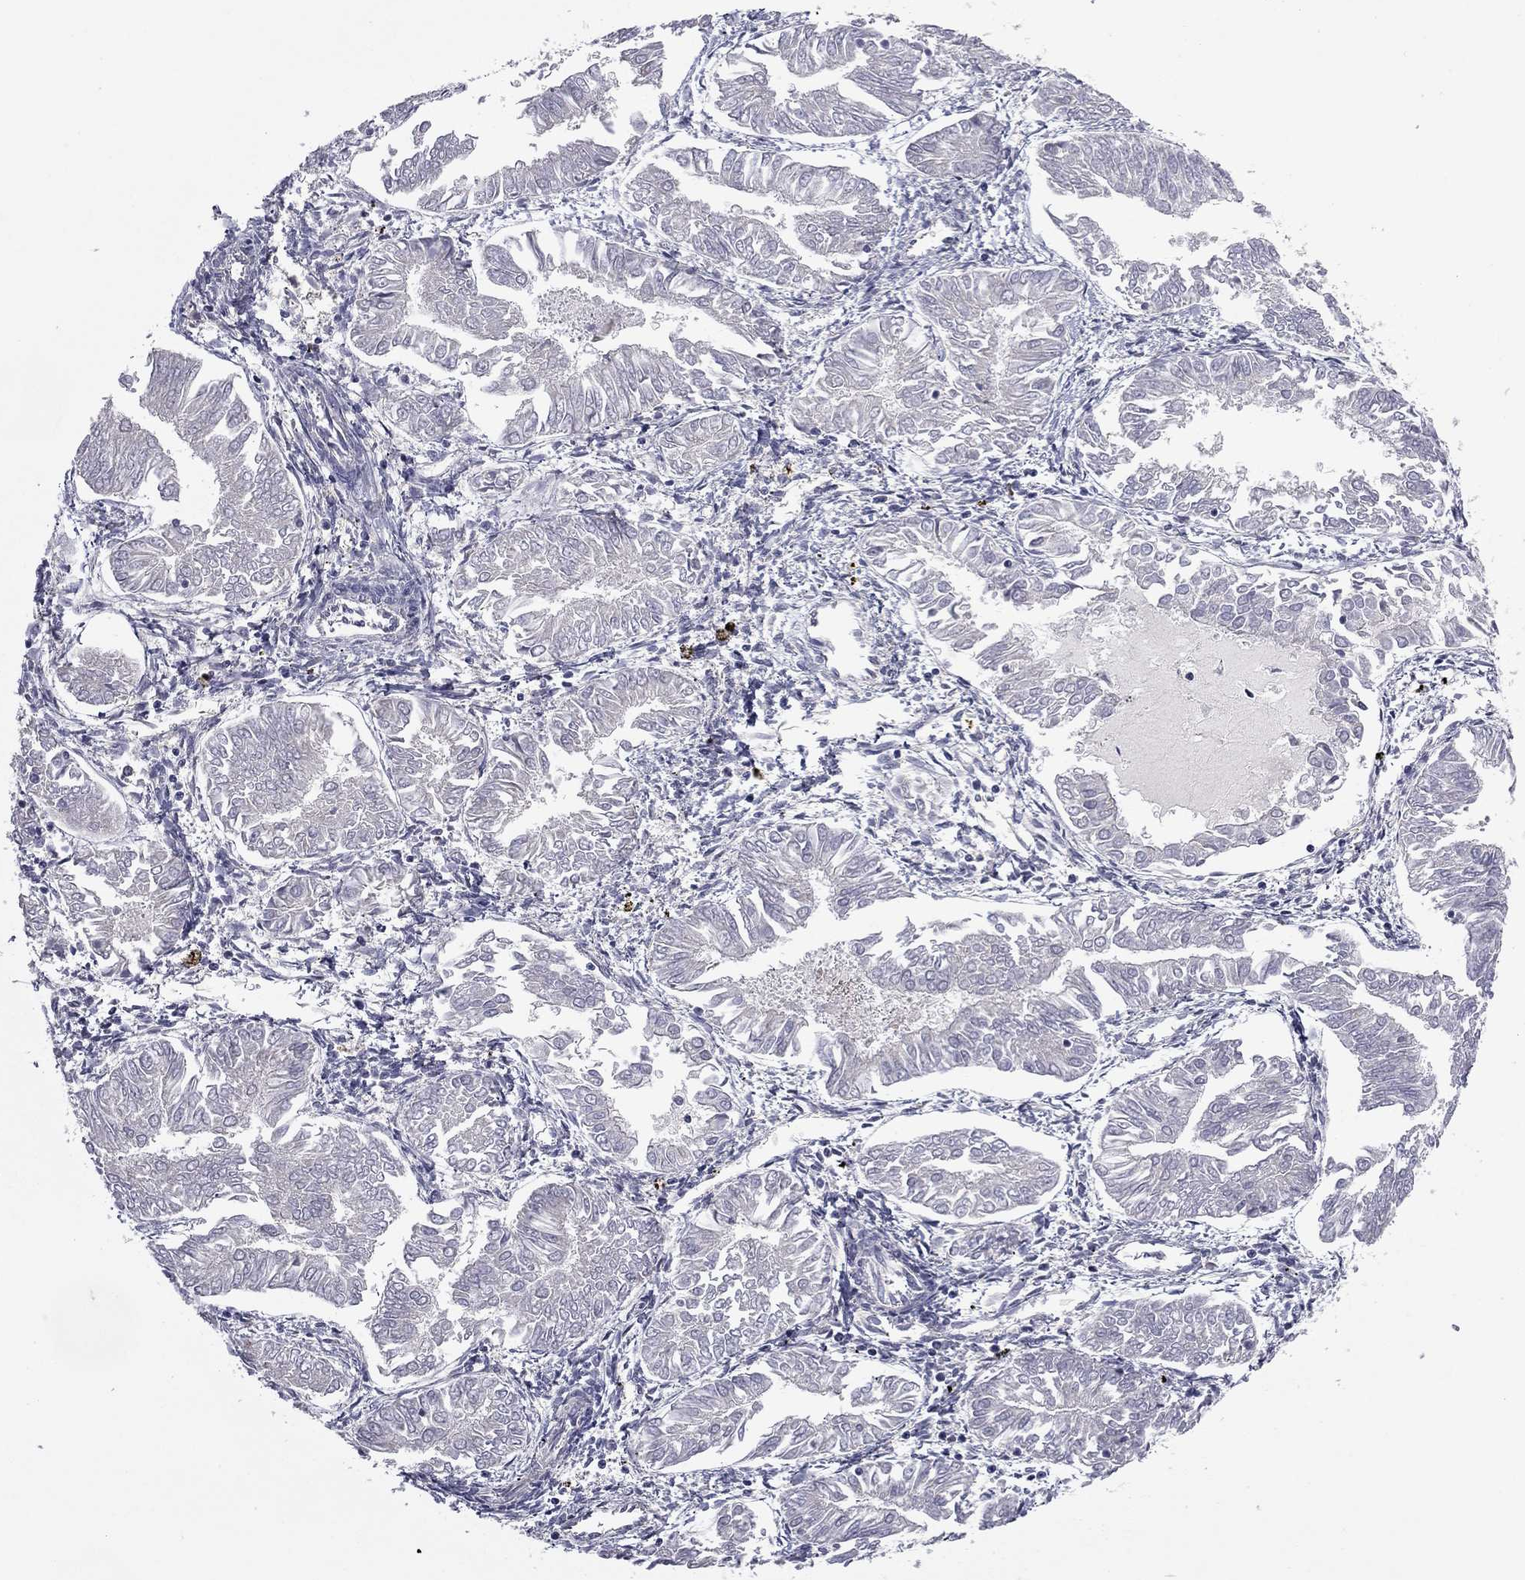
{"staining": {"intensity": "negative", "quantity": "none", "location": "none"}, "tissue": "endometrial cancer", "cell_type": "Tumor cells", "image_type": "cancer", "snomed": [{"axis": "morphology", "description": "Adenocarcinoma, NOS"}, {"axis": "topography", "description": "Endometrium"}], "caption": "Tumor cells show no significant positivity in adenocarcinoma (endometrial).", "gene": "PRRT2", "patient": {"sex": "female", "age": 53}}